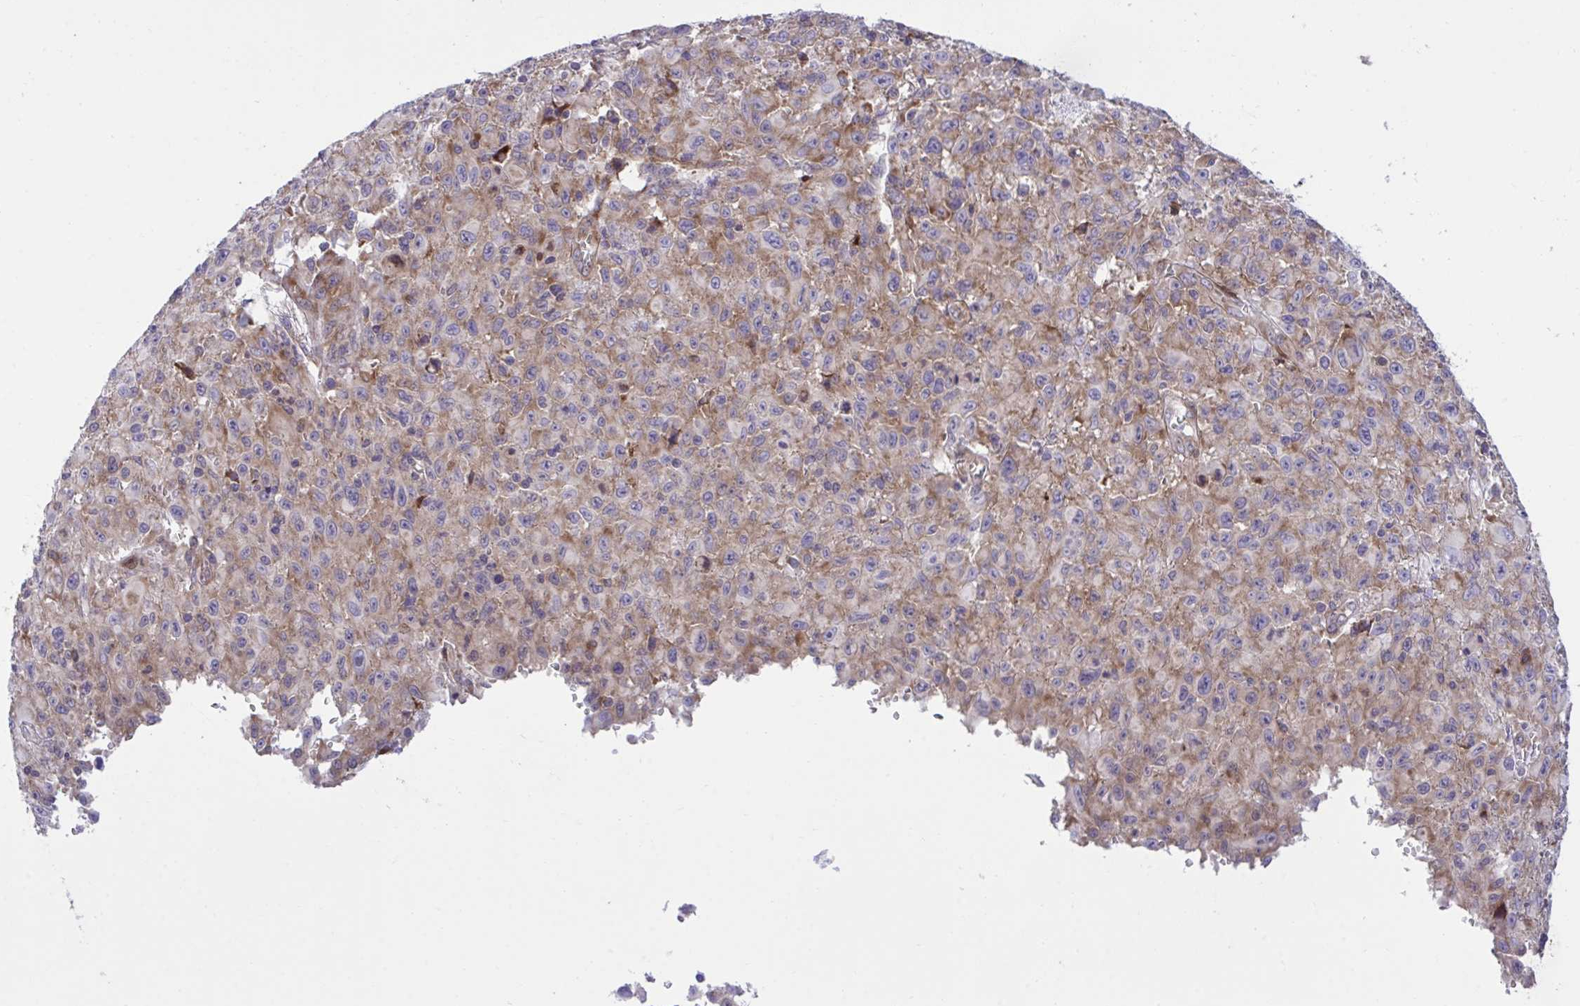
{"staining": {"intensity": "weak", "quantity": "<25%", "location": "cytoplasmic/membranous"}, "tissue": "melanoma", "cell_type": "Tumor cells", "image_type": "cancer", "snomed": [{"axis": "morphology", "description": "Malignant melanoma, NOS"}, {"axis": "topography", "description": "Skin"}], "caption": "Immunohistochemistry (IHC) photomicrograph of malignant melanoma stained for a protein (brown), which exhibits no expression in tumor cells.", "gene": "RPS15", "patient": {"sex": "male", "age": 46}}